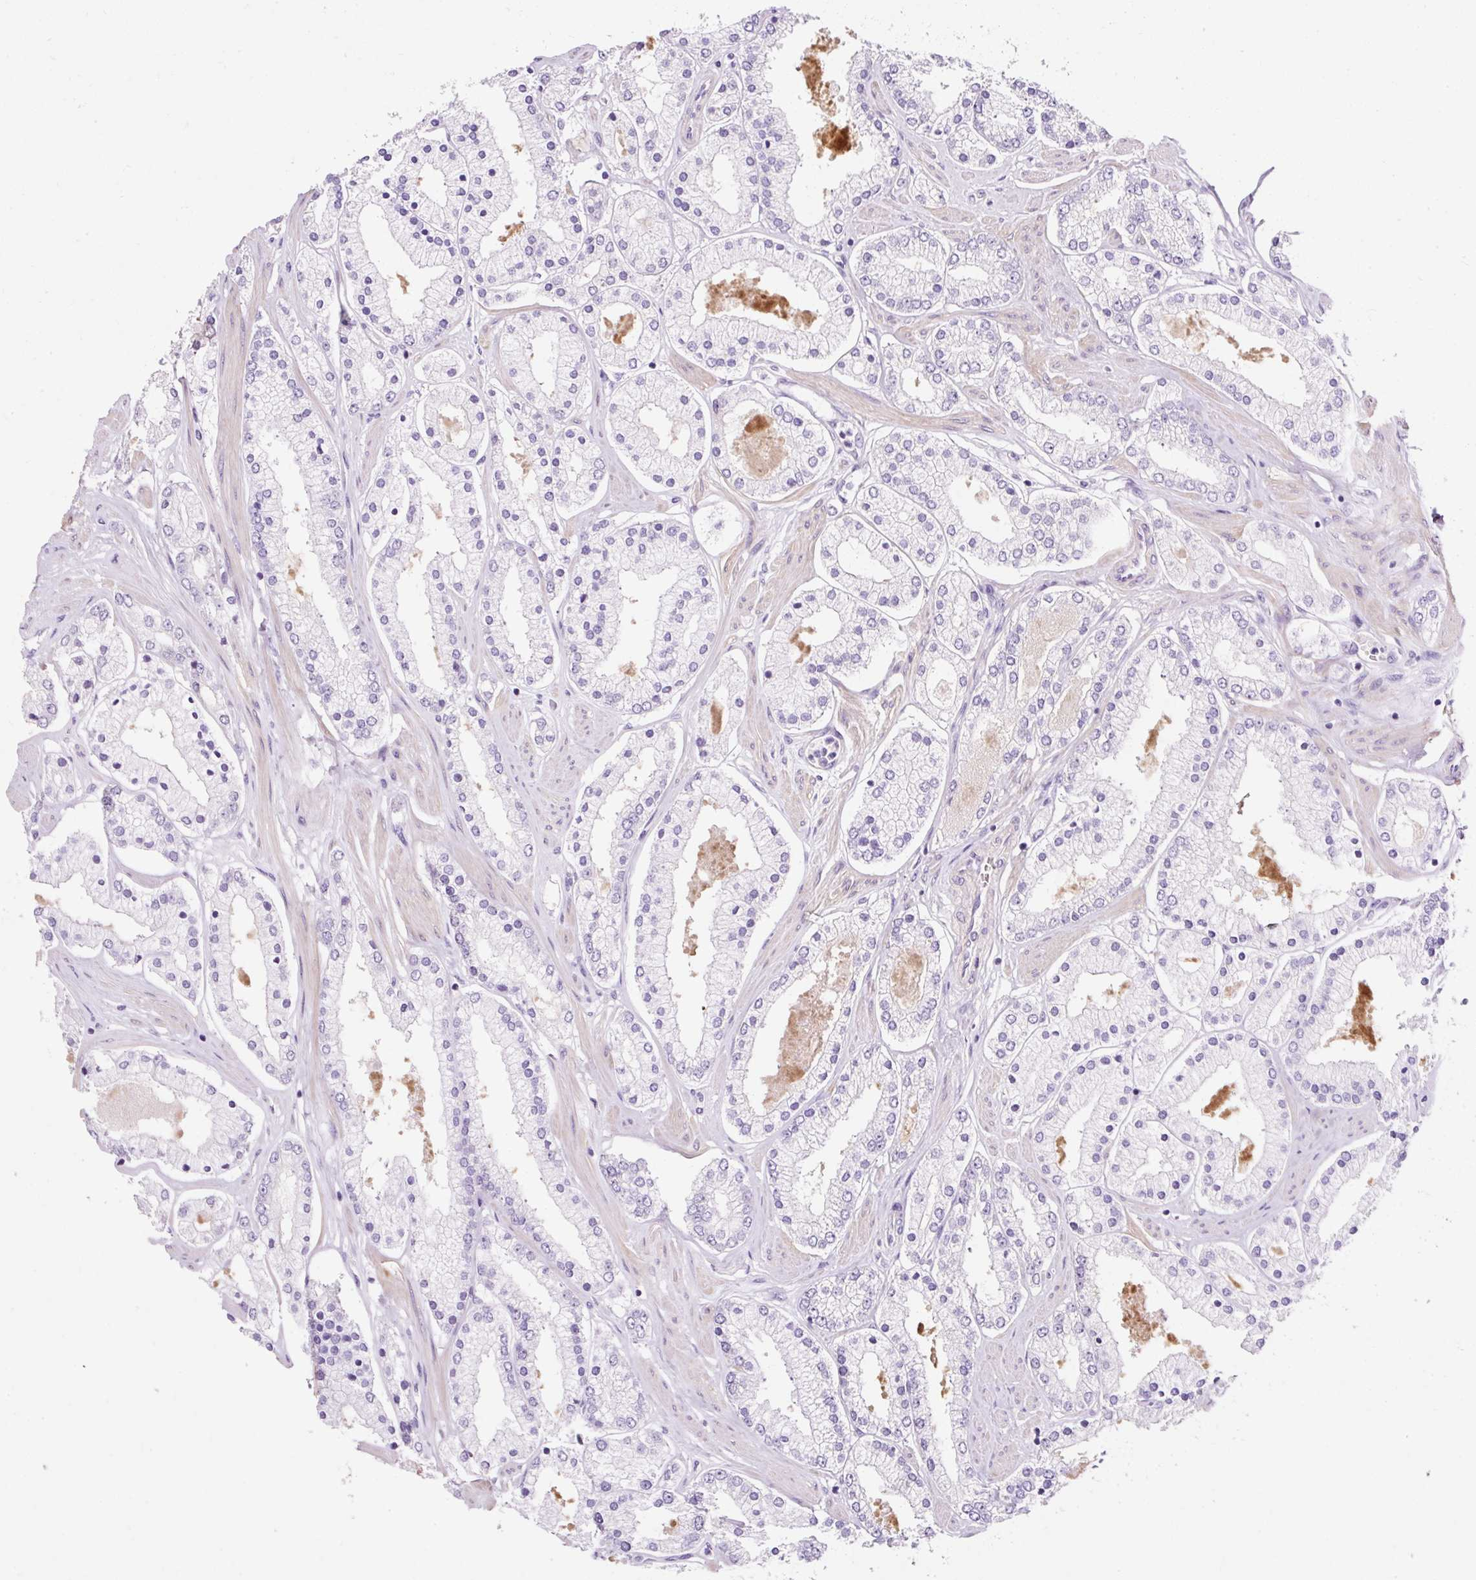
{"staining": {"intensity": "negative", "quantity": "none", "location": "none"}, "tissue": "prostate cancer", "cell_type": "Tumor cells", "image_type": "cancer", "snomed": [{"axis": "morphology", "description": "Adenocarcinoma, Low grade"}, {"axis": "topography", "description": "Prostate"}], "caption": "Immunohistochemistry (IHC) of prostate cancer displays no positivity in tumor cells.", "gene": "ZNF610", "patient": {"sex": "male", "age": 42}}